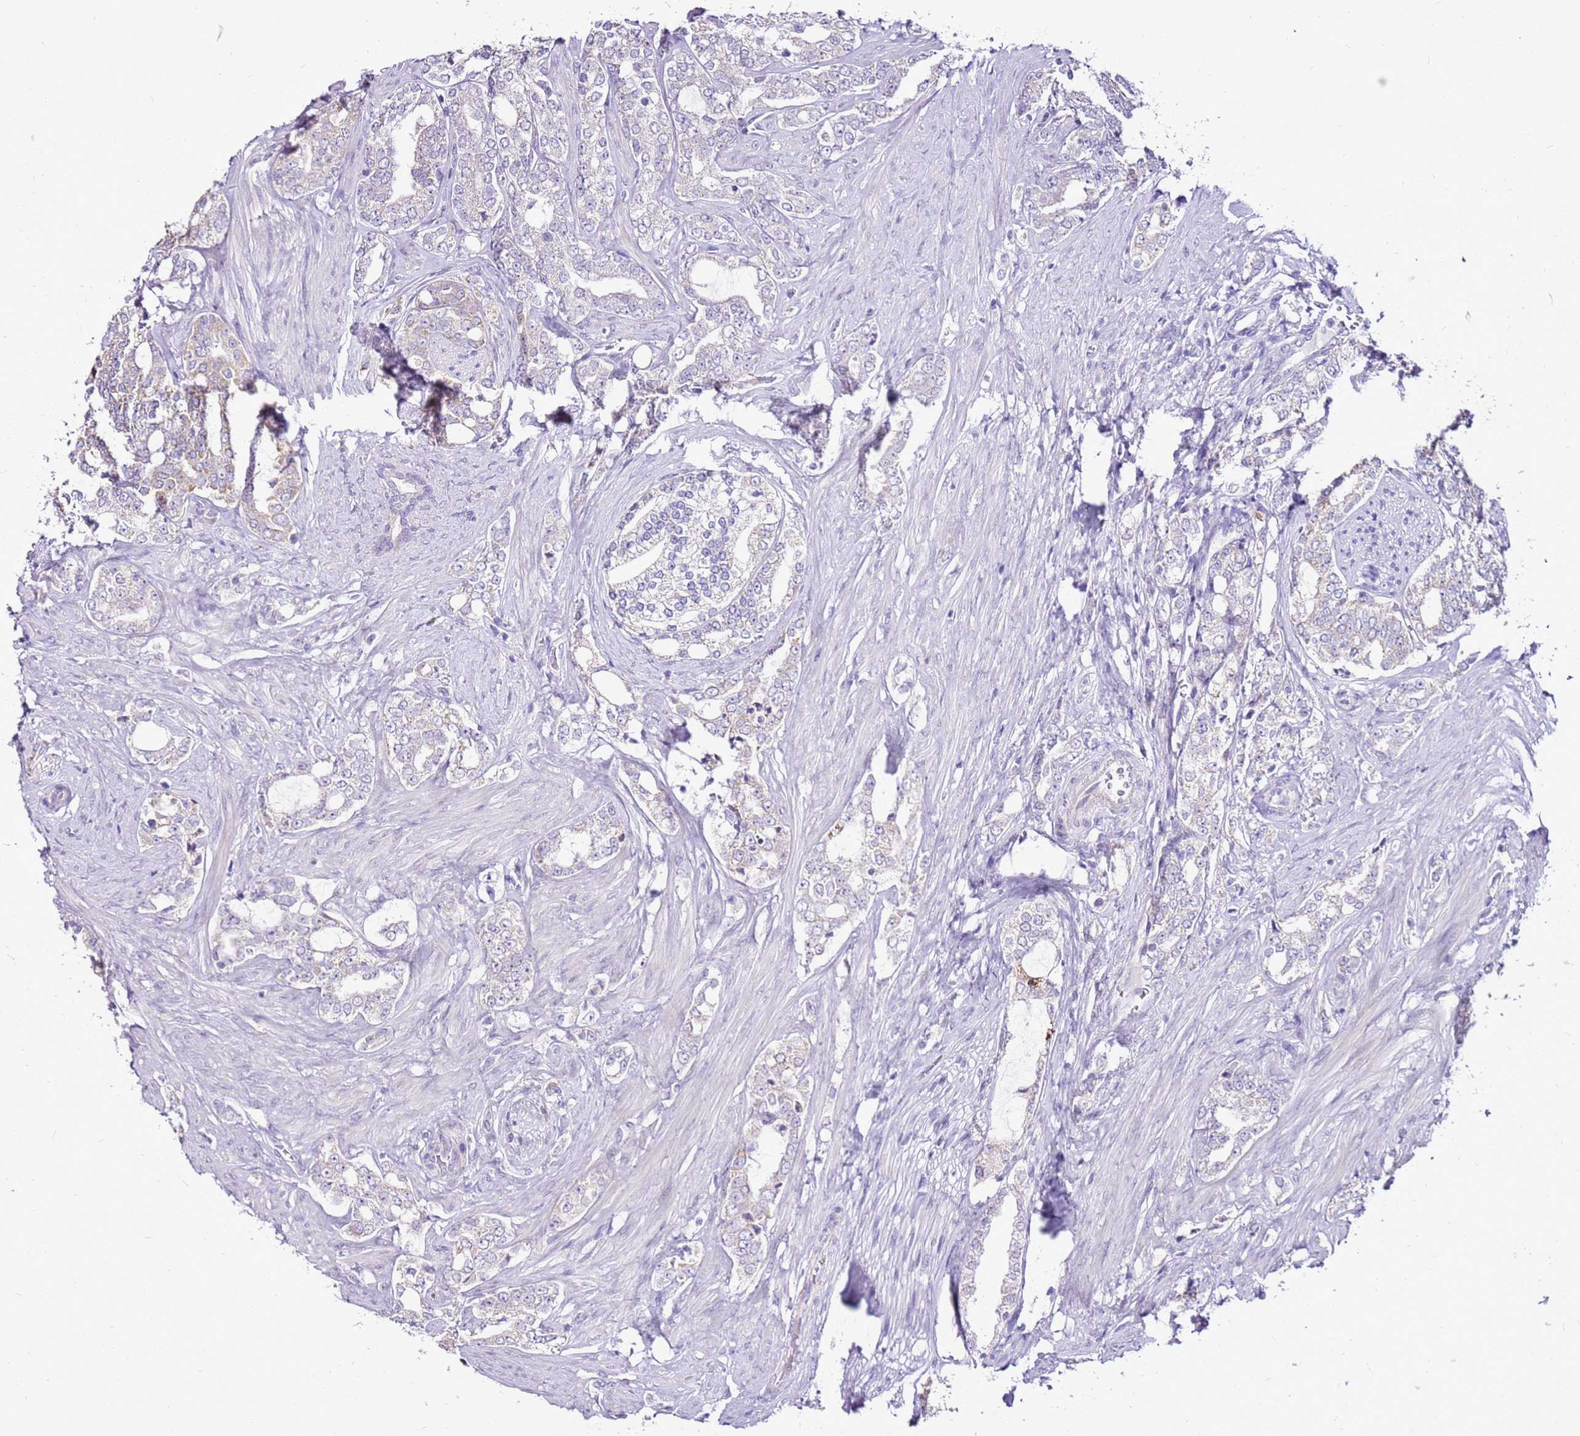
{"staining": {"intensity": "negative", "quantity": "none", "location": "none"}, "tissue": "prostate cancer", "cell_type": "Tumor cells", "image_type": "cancer", "snomed": [{"axis": "morphology", "description": "Adenocarcinoma, High grade"}, {"axis": "topography", "description": "Prostate"}], "caption": "Immunohistochemical staining of human prostate cancer demonstrates no significant expression in tumor cells.", "gene": "SLC38A5", "patient": {"sex": "male", "age": 64}}